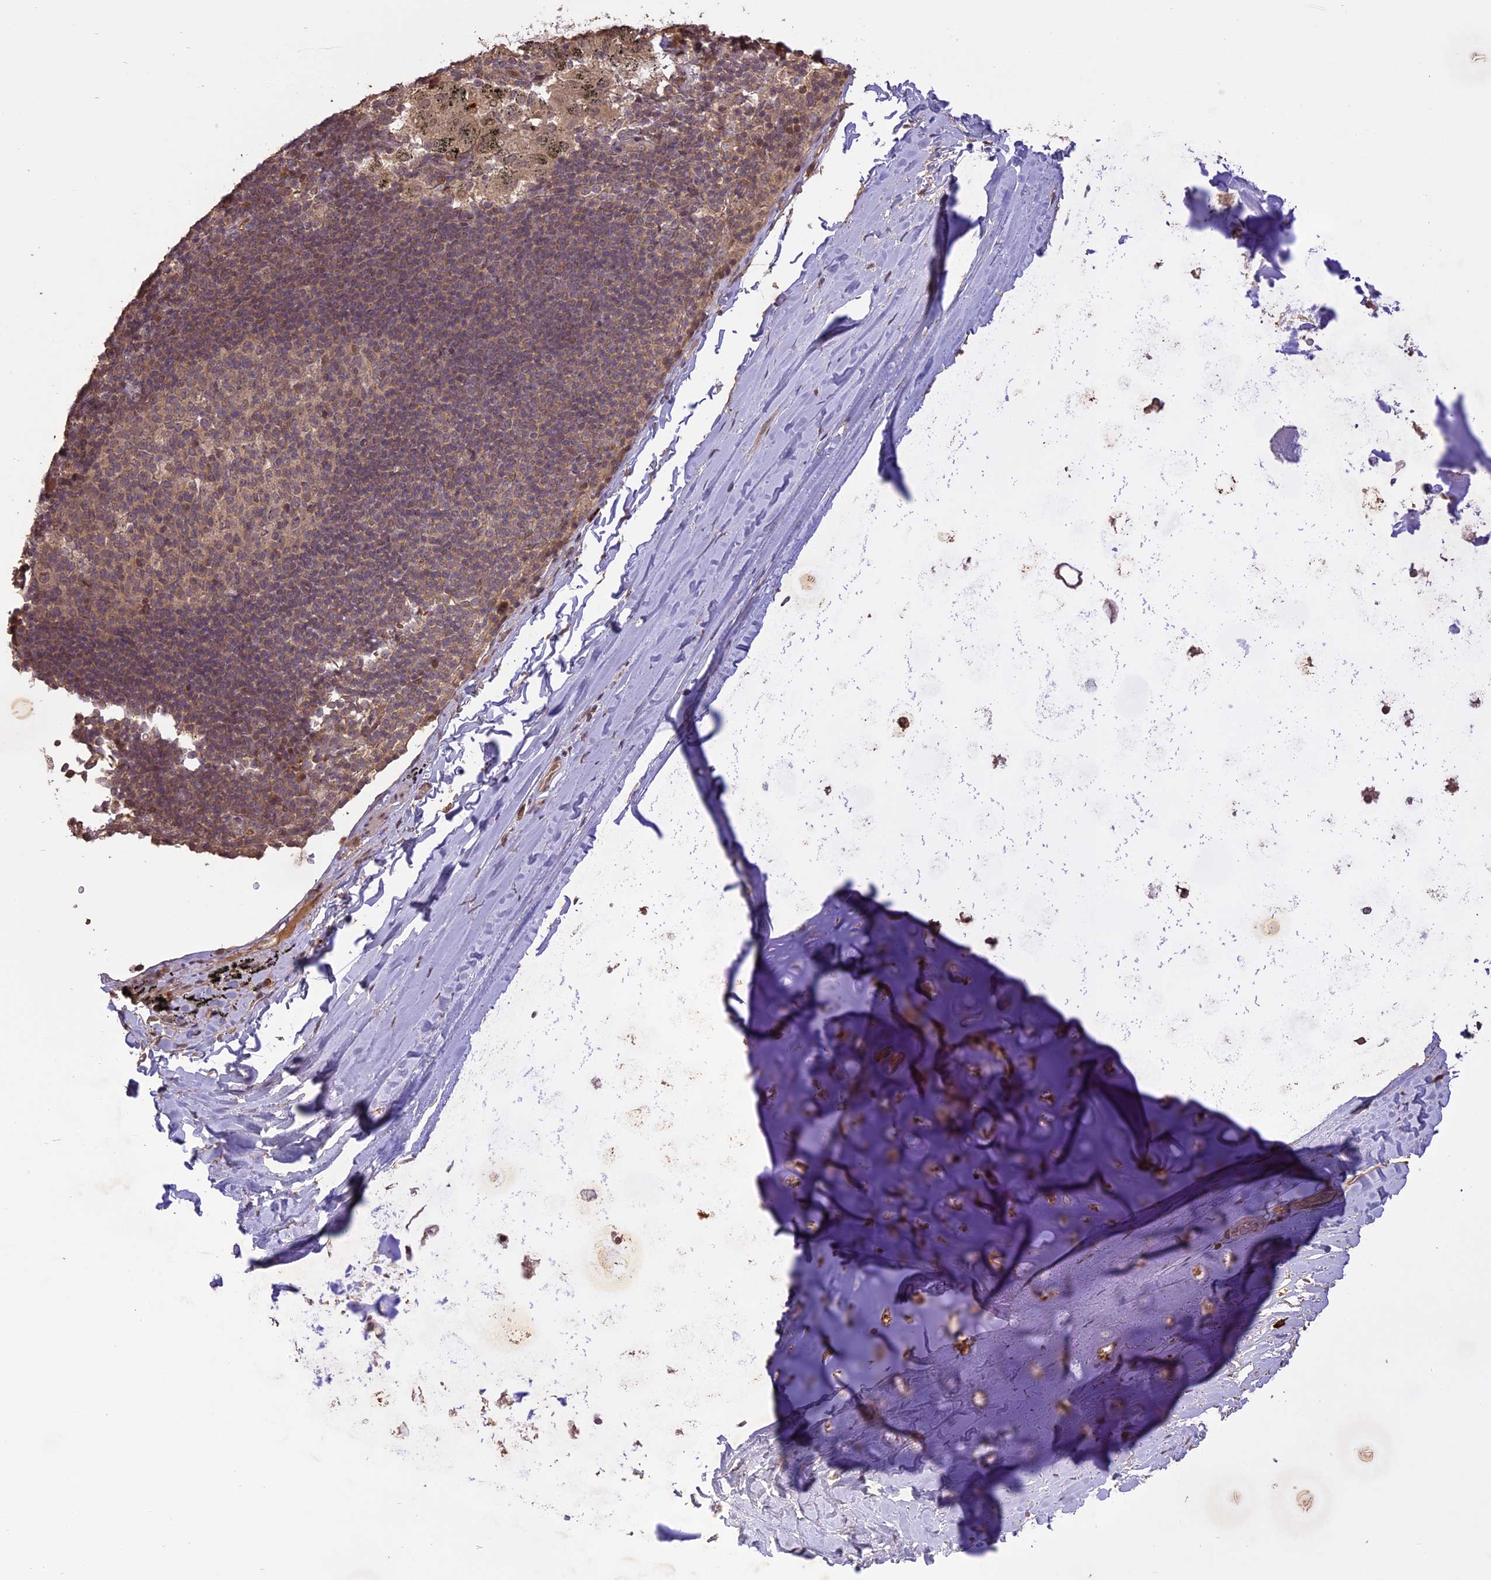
{"staining": {"intensity": "weak", "quantity": "25%-75%", "location": "cytoplasmic/membranous"}, "tissue": "adipose tissue", "cell_type": "Adipocytes", "image_type": "normal", "snomed": [{"axis": "morphology", "description": "Normal tissue, NOS"}, {"axis": "topography", "description": "Lymph node"}, {"axis": "topography", "description": "Bronchus"}], "caption": "Protein expression analysis of benign human adipose tissue reveals weak cytoplasmic/membranous staining in approximately 25%-75% of adipocytes. (Stains: DAB in brown, nuclei in blue, Microscopy: brightfield microscopy at high magnification).", "gene": "TIGD7", "patient": {"sex": "male", "age": 63}}